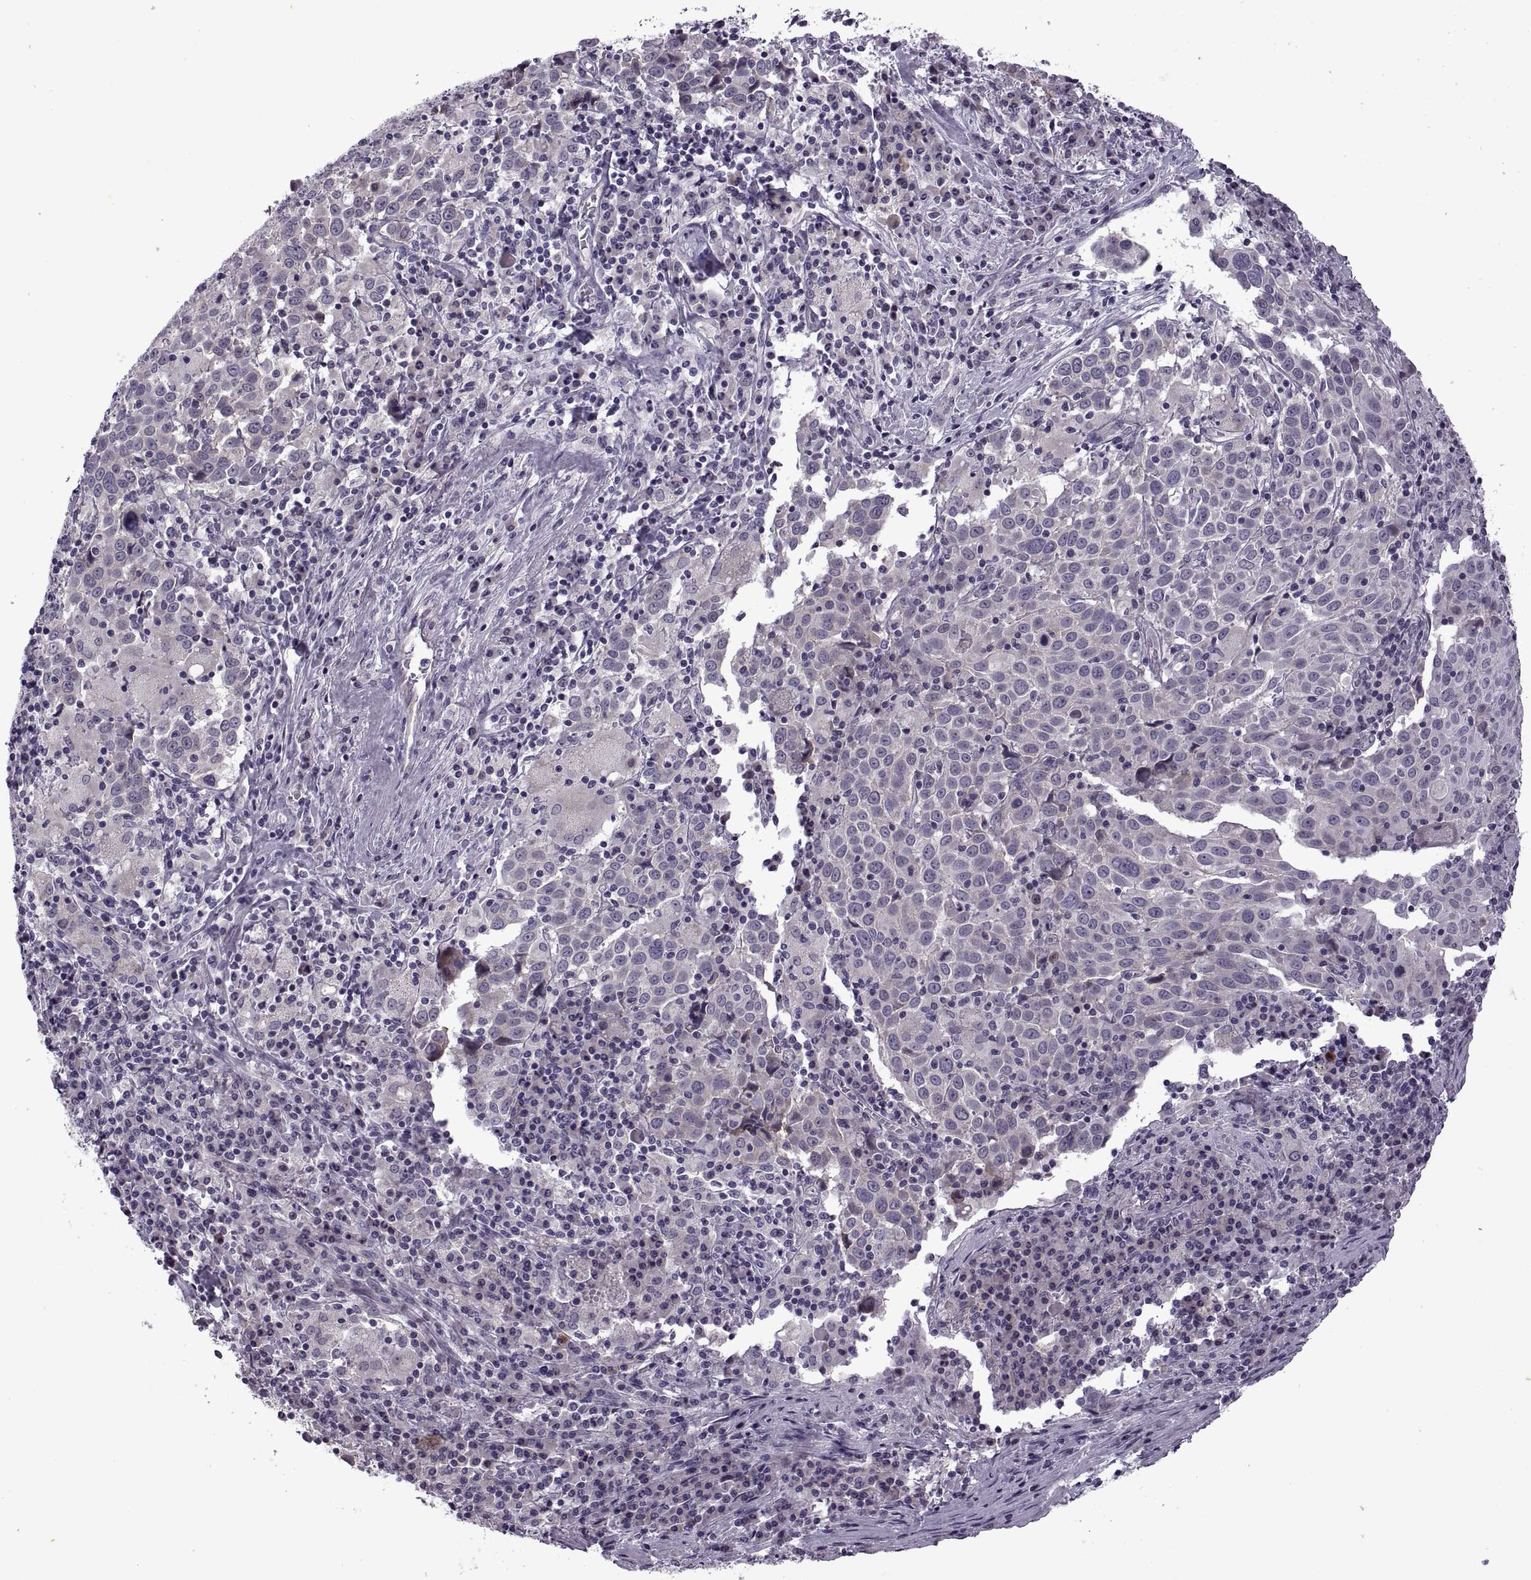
{"staining": {"intensity": "weak", "quantity": "<25%", "location": "cytoplasmic/membranous"}, "tissue": "lung cancer", "cell_type": "Tumor cells", "image_type": "cancer", "snomed": [{"axis": "morphology", "description": "Squamous cell carcinoma, NOS"}, {"axis": "topography", "description": "Lung"}], "caption": "The immunohistochemistry (IHC) histopathology image has no significant staining in tumor cells of lung cancer (squamous cell carcinoma) tissue.", "gene": "RIPK4", "patient": {"sex": "male", "age": 57}}